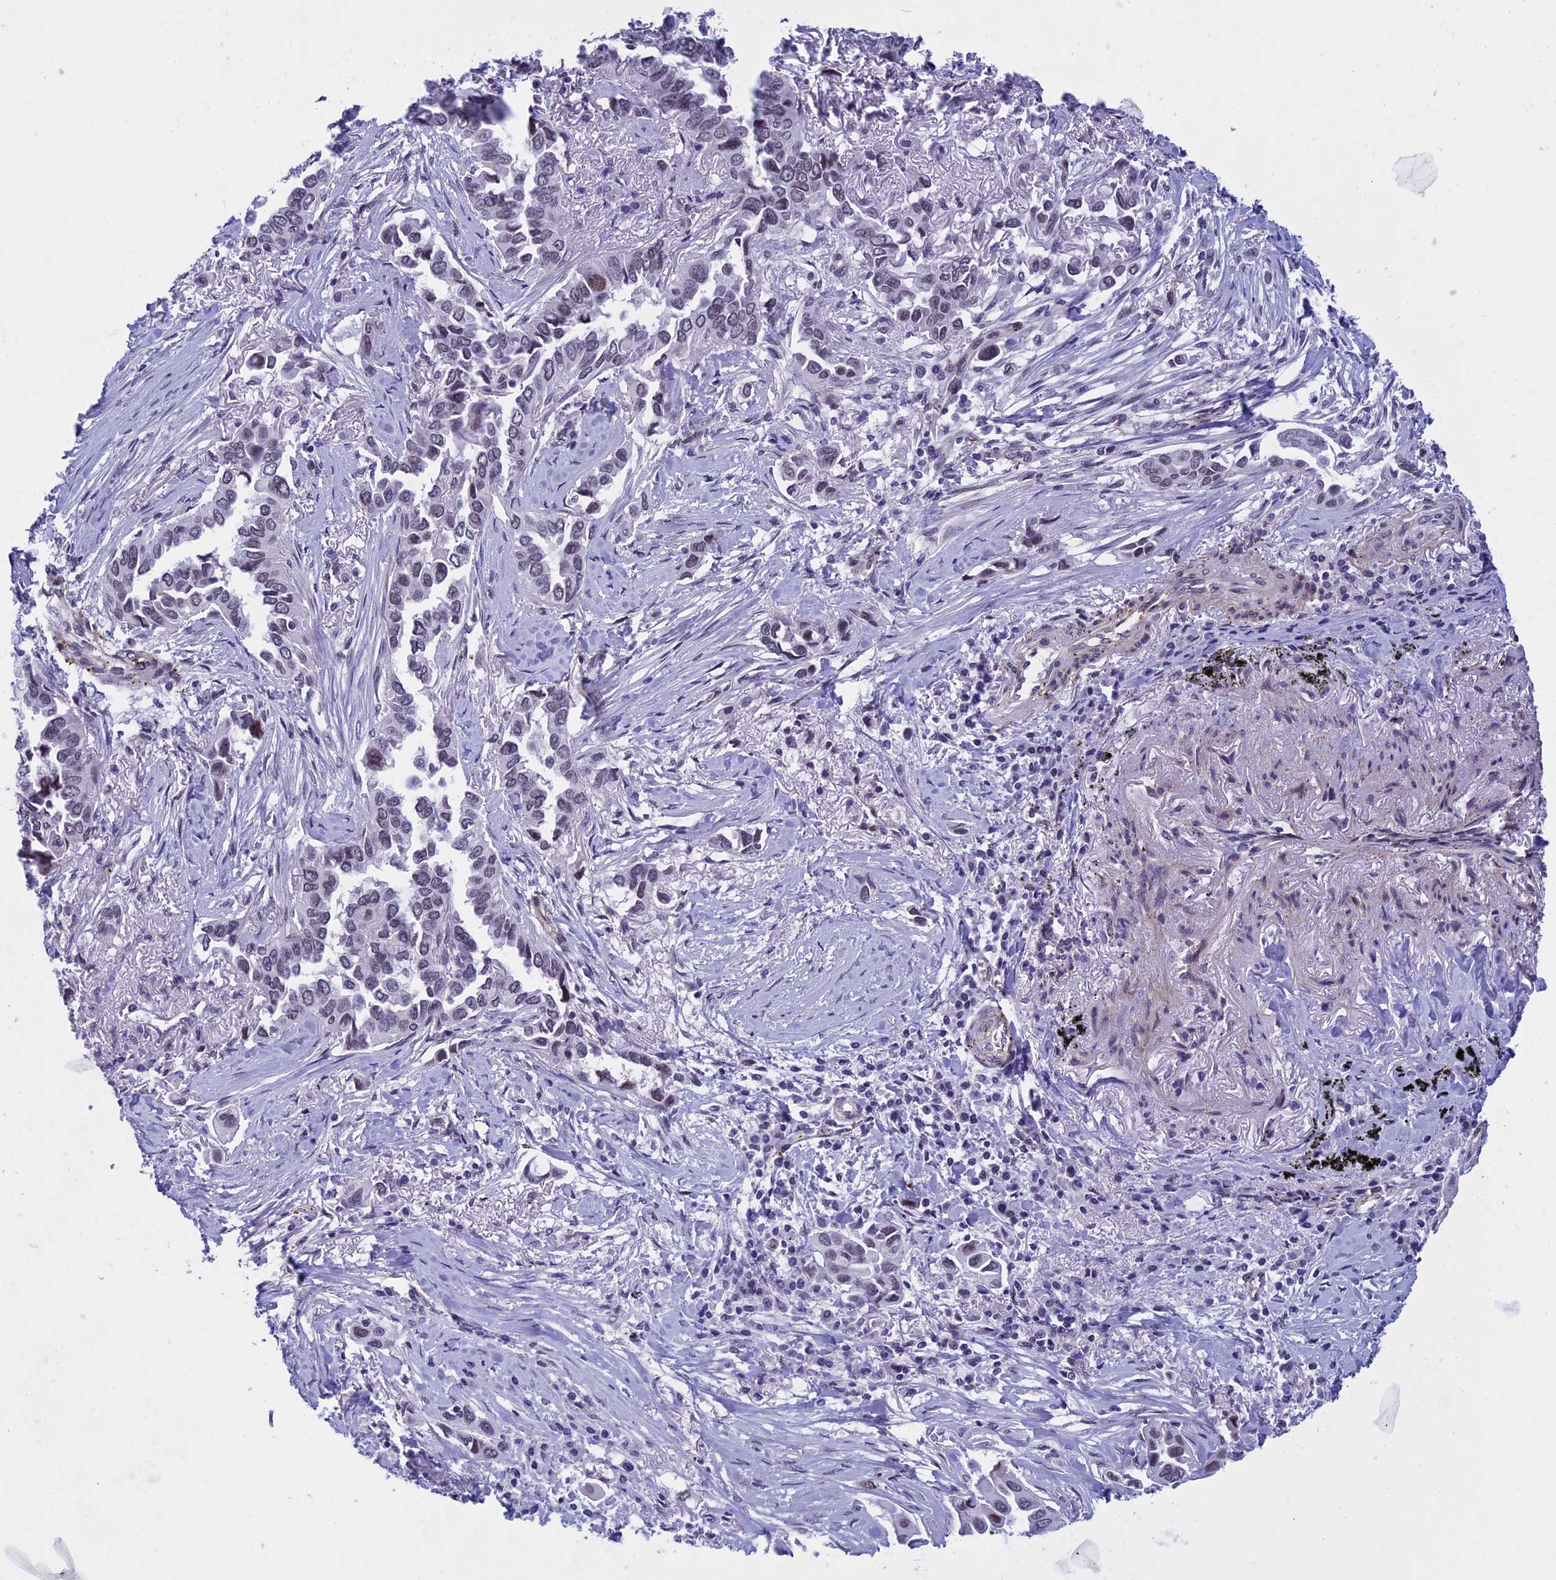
{"staining": {"intensity": "weak", "quantity": ">75%", "location": "nuclear"}, "tissue": "lung cancer", "cell_type": "Tumor cells", "image_type": "cancer", "snomed": [{"axis": "morphology", "description": "Adenocarcinoma, NOS"}, {"axis": "topography", "description": "Lung"}], "caption": "Tumor cells exhibit weak nuclear positivity in approximately >75% of cells in lung adenocarcinoma. Immunohistochemistry (ihc) stains the protein in brown and the nuclei are stained blue.", "gene": "NIPBL", "patient": {"sex": "female", "age": 76}}